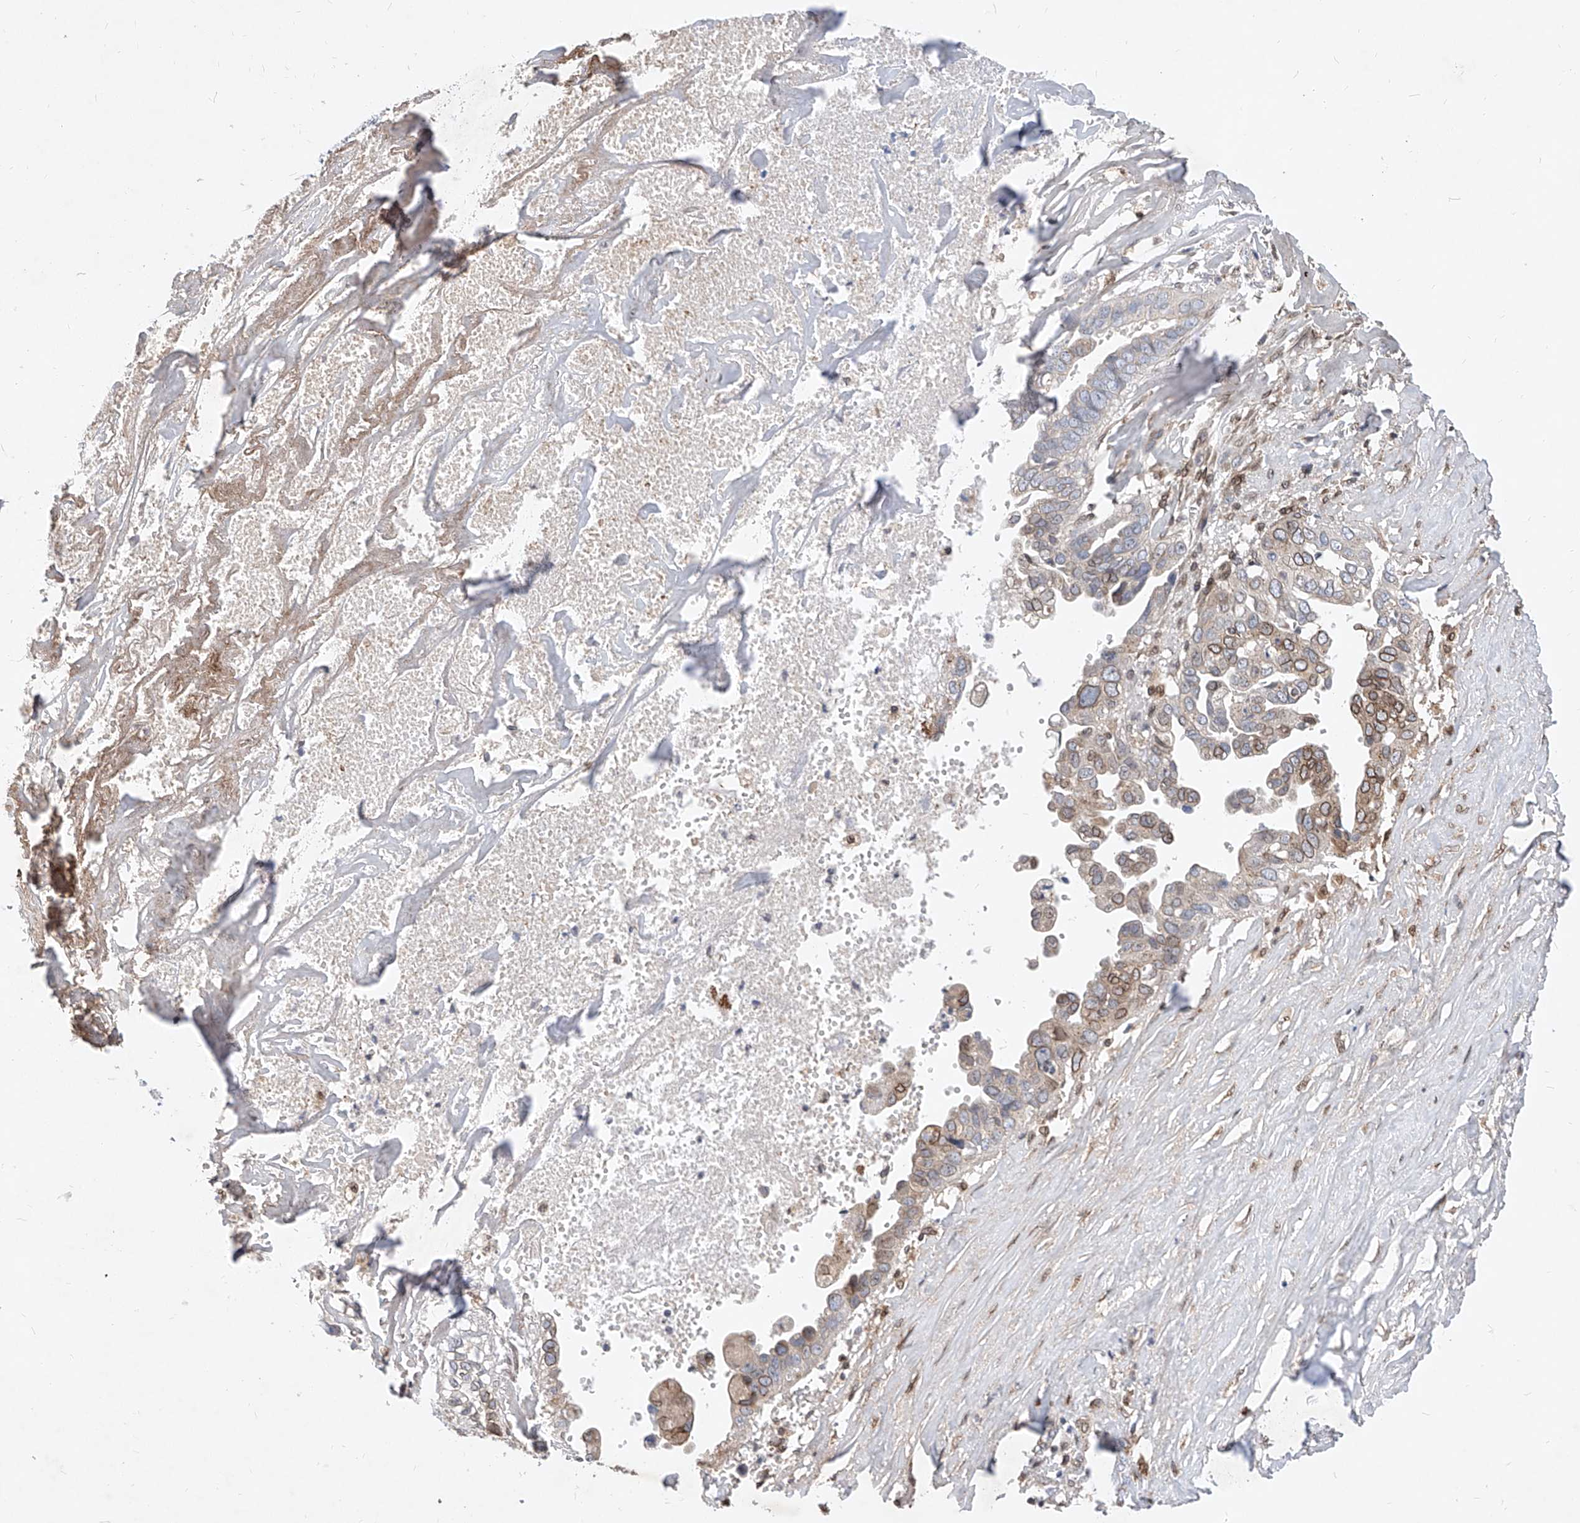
{"staining": {"intensity": "moderate", "quantity": "<25%", "location": "cytoplasmic/membranous,nuclear"}, "tissue": "liver cancer", "cell_type": "Tumor cells", "image_type": "cancer", "snomed": [{"axis": "morphology", "description": "Cholangiocarcinoma"}, {"axis": "topography", "description": "Liver"}], "caption": "The micrograph demonstrates immunohistochemical staining of cholangiocarcinoma (liver). There is moderate cytoplasmic/membranous and nuclear positivity is appreciated in approximately <25% of tumor cells.", "gene": "MX2", "patient": {"sex": "female", "age": 79}}